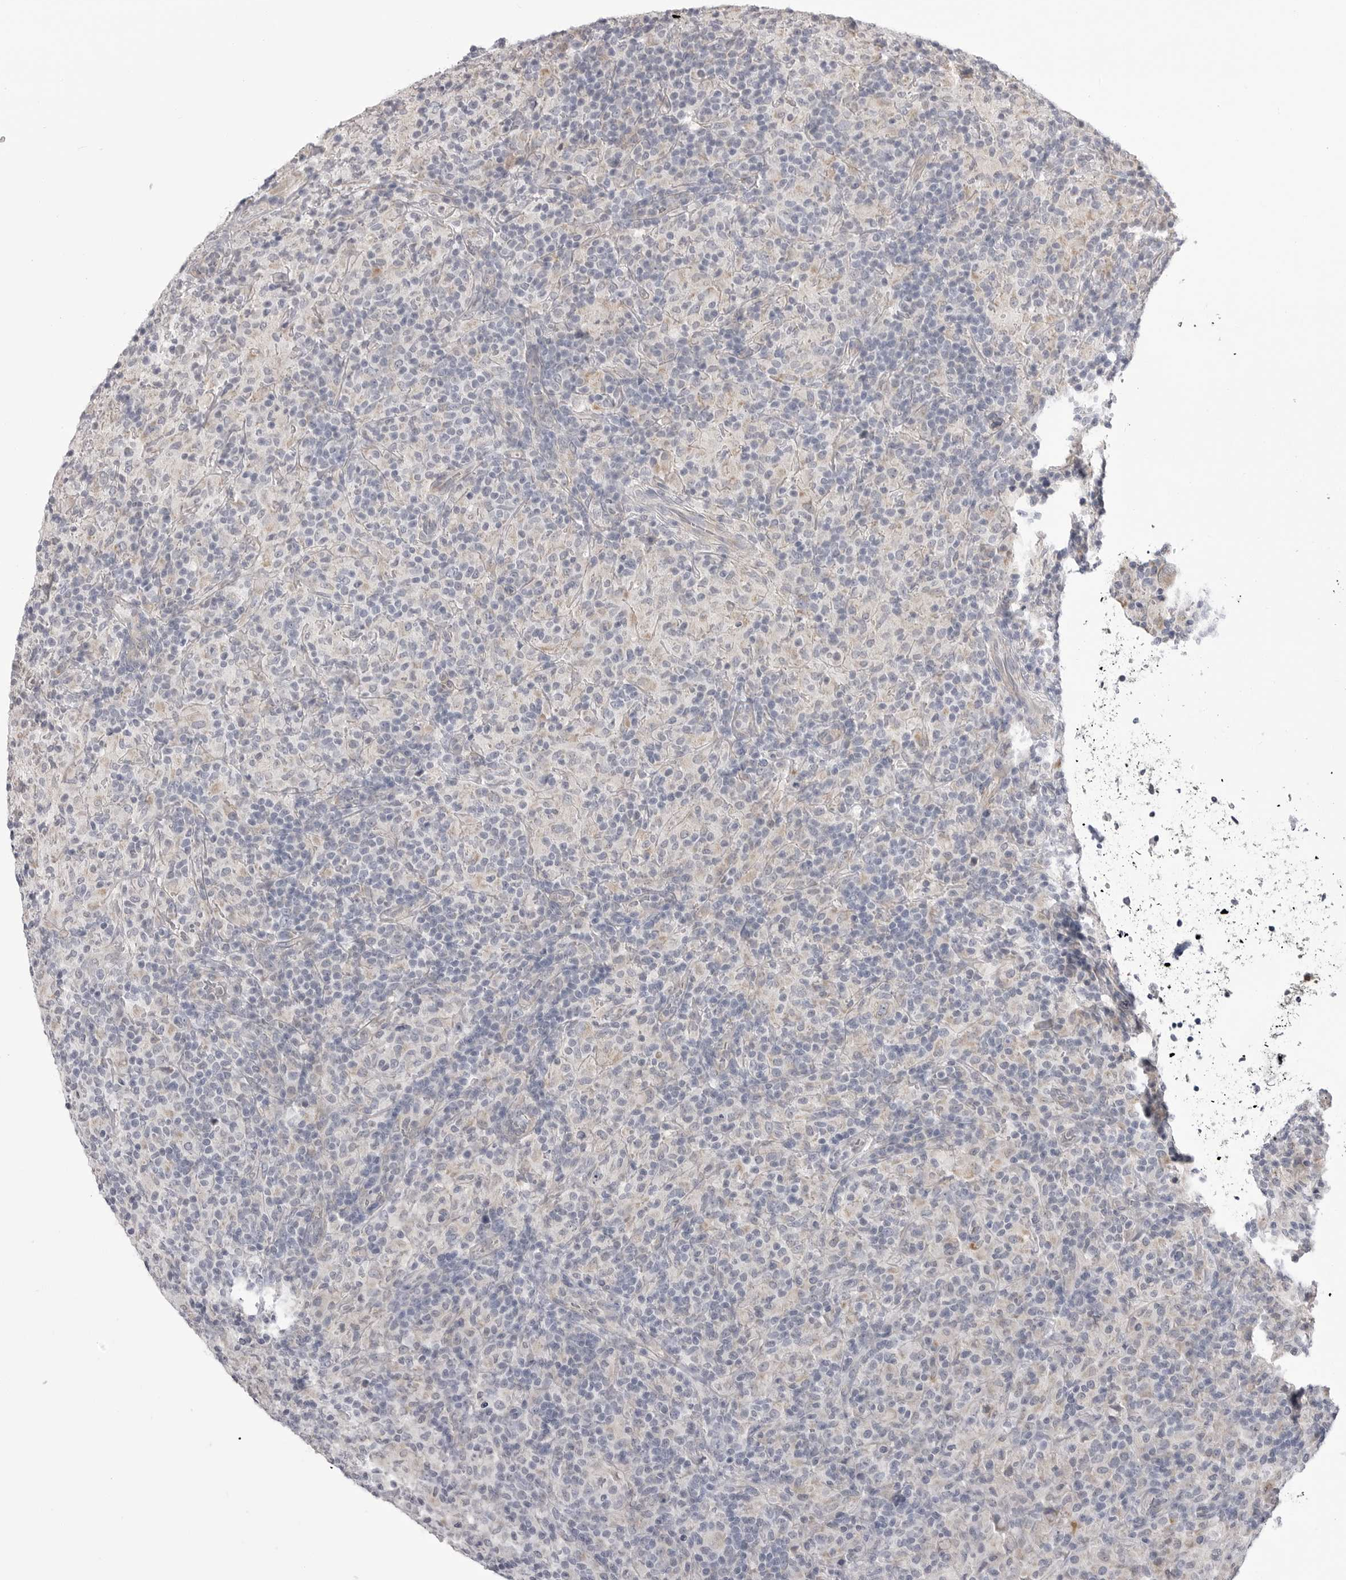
{"staining": {"intensity": "negative", "quantity": "none", "location": "none"}, "tissue": "lymphoma", "cell_type": "Tumor cells", "image_type": "cancer", "snomed": [{"axis": "morphology", "description": "Hodgkin's disease, NOS"}, {"axis": "topography", "description": "Lymph node"}], "caption": "The histopathology image exhibits no staining of tumor cells in lymphoma.", "gene": "FH", "patient": {"sex": "male", "age": 70}}